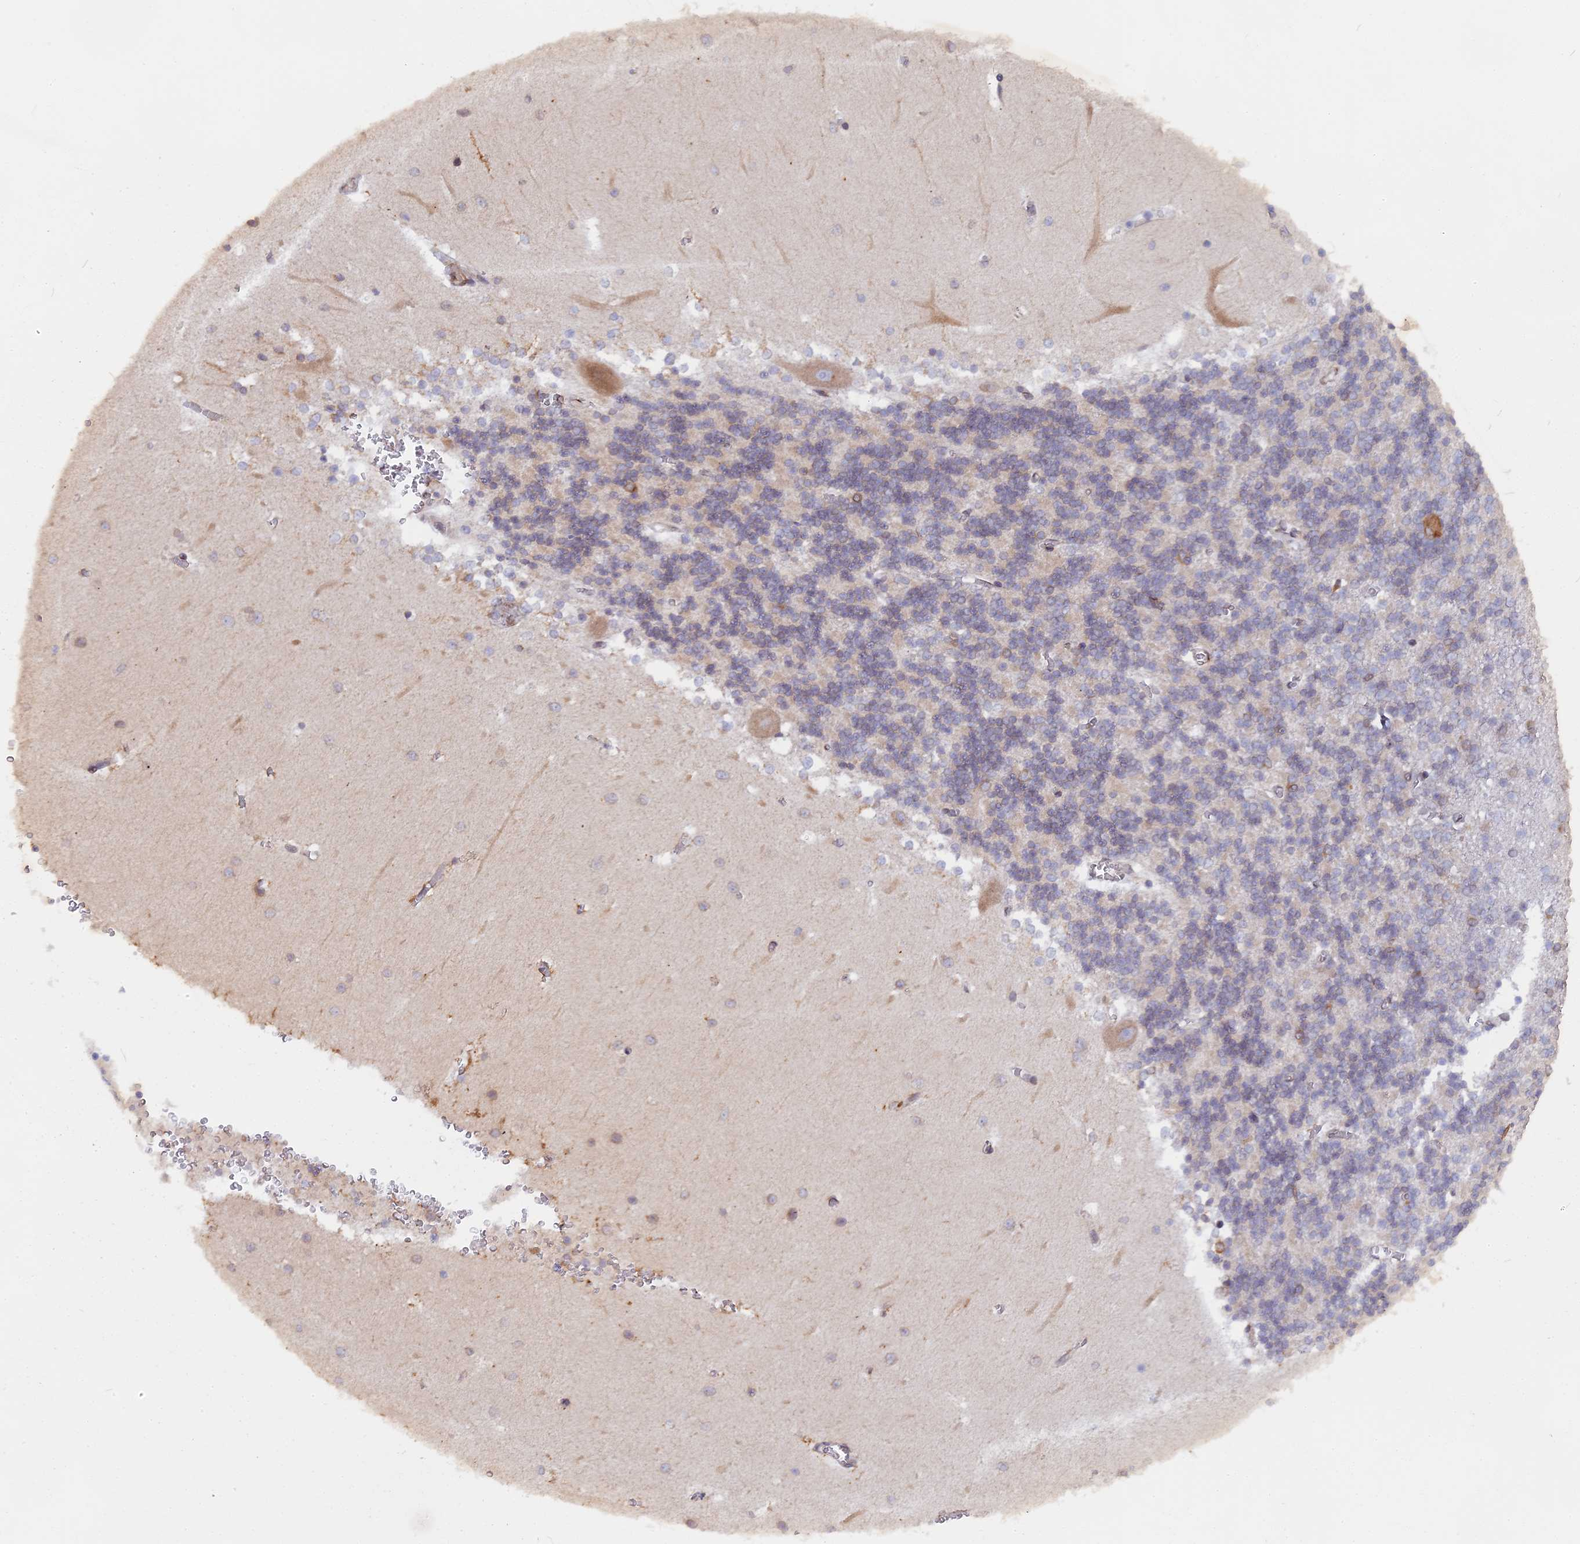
{"staining": {"intensity": "negative", "quantity": "none", "location": "none"}, "tissue": "cerebellum", "cell_type": "Cells in granular layer", "image_type": "normal", "snomed": [{"axis": "morphology", "description": "Normal tissue, NOS"}, {"axis": "topography", "description": "Cerebellum"}], "caption": "Immunohistochemistry of normal cerebellum shows no positivity in cells in granular layer.", "gene": "TLCD1", "patient": {"sex": "male", "age": 37}}